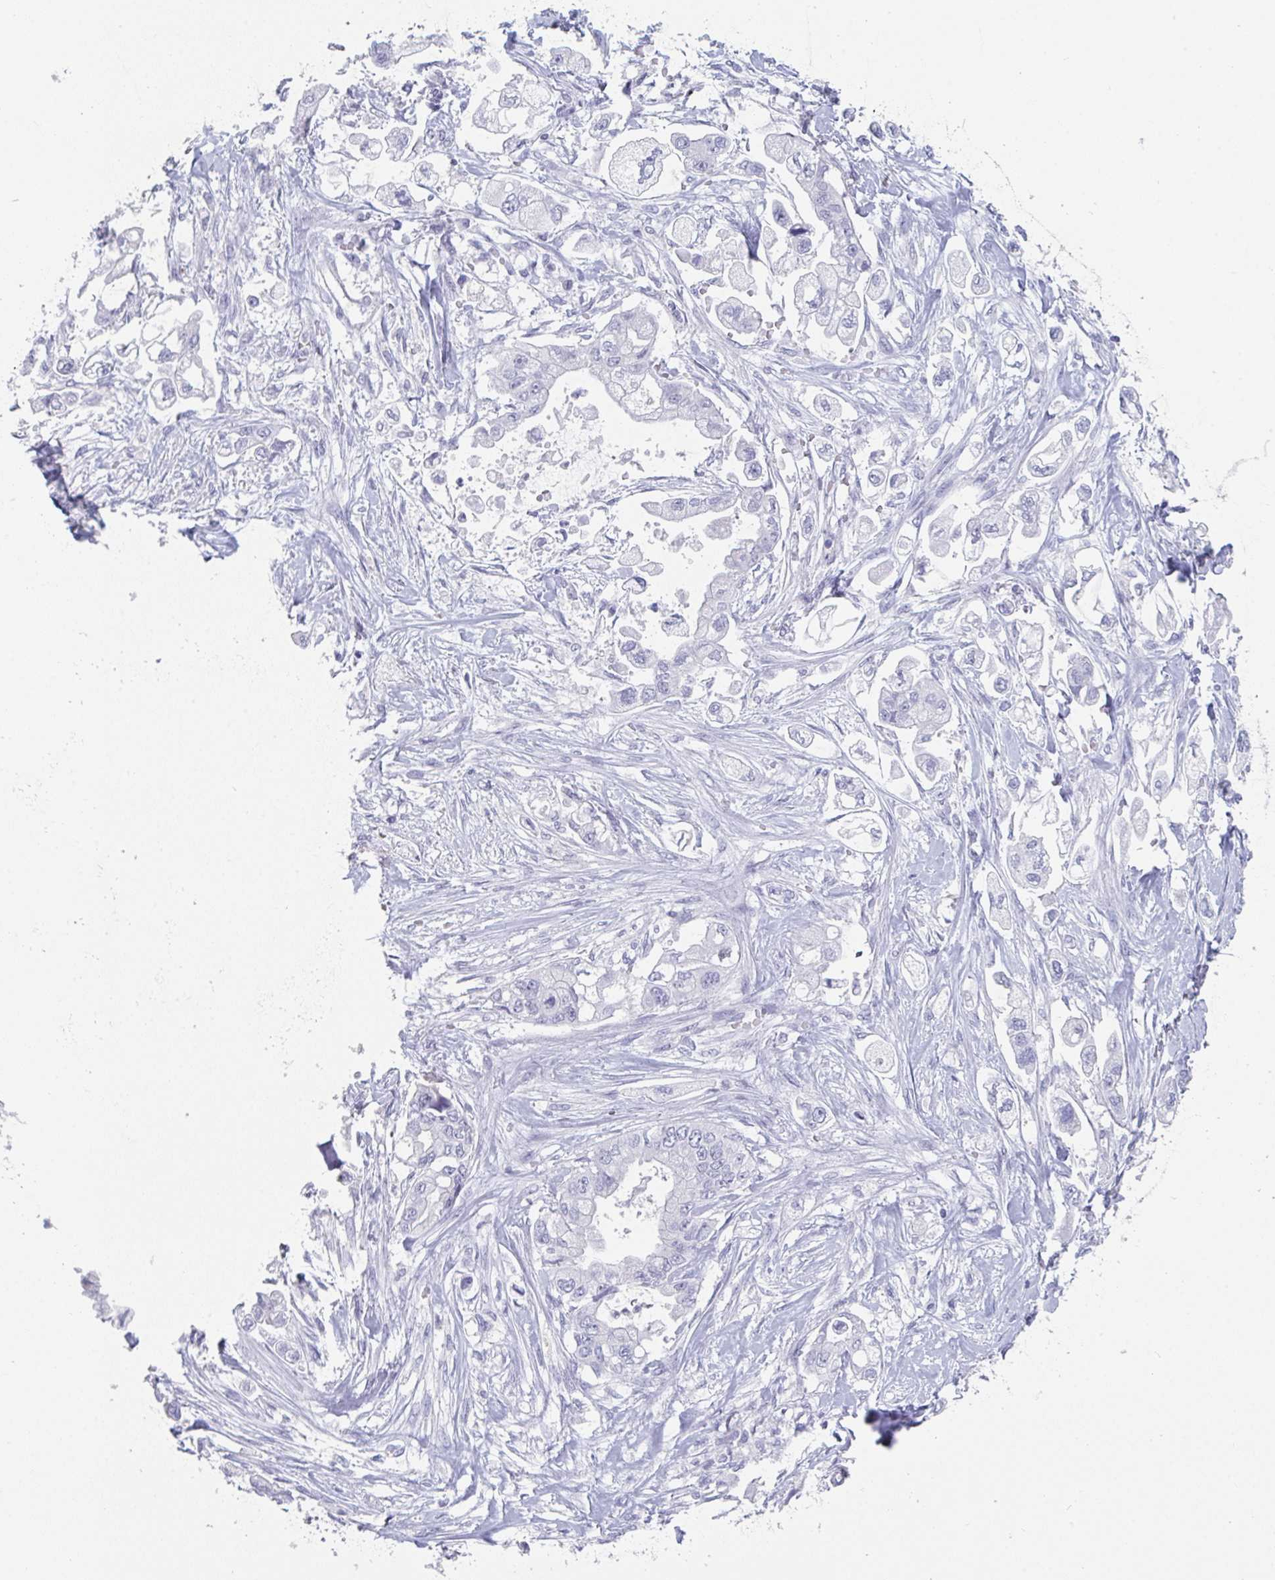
{"staining": {"intensity": "negative", "quantity": "none", "location": "none"}, "tissue": "stomach cancer", "cell_type": "Tumor cells", "image_type": "cancer", "snomed": [{"axis": "morphology", "description": "Adenocarcinoma, NOS"}, {"axis": "topography", "description": "Stomach"}], "caption": "A photomicrograph of adenocarcinoma (stomach) stained for a protein reveals no brown staining in tumor cells. The staining is performed using DAB (3,3'-diaminobenzidine) brown chromogen with nuclei counter-stained in using hematoxylin.", "gene": "RUBCN", "patient": {"sex": "male", "age": 62}}